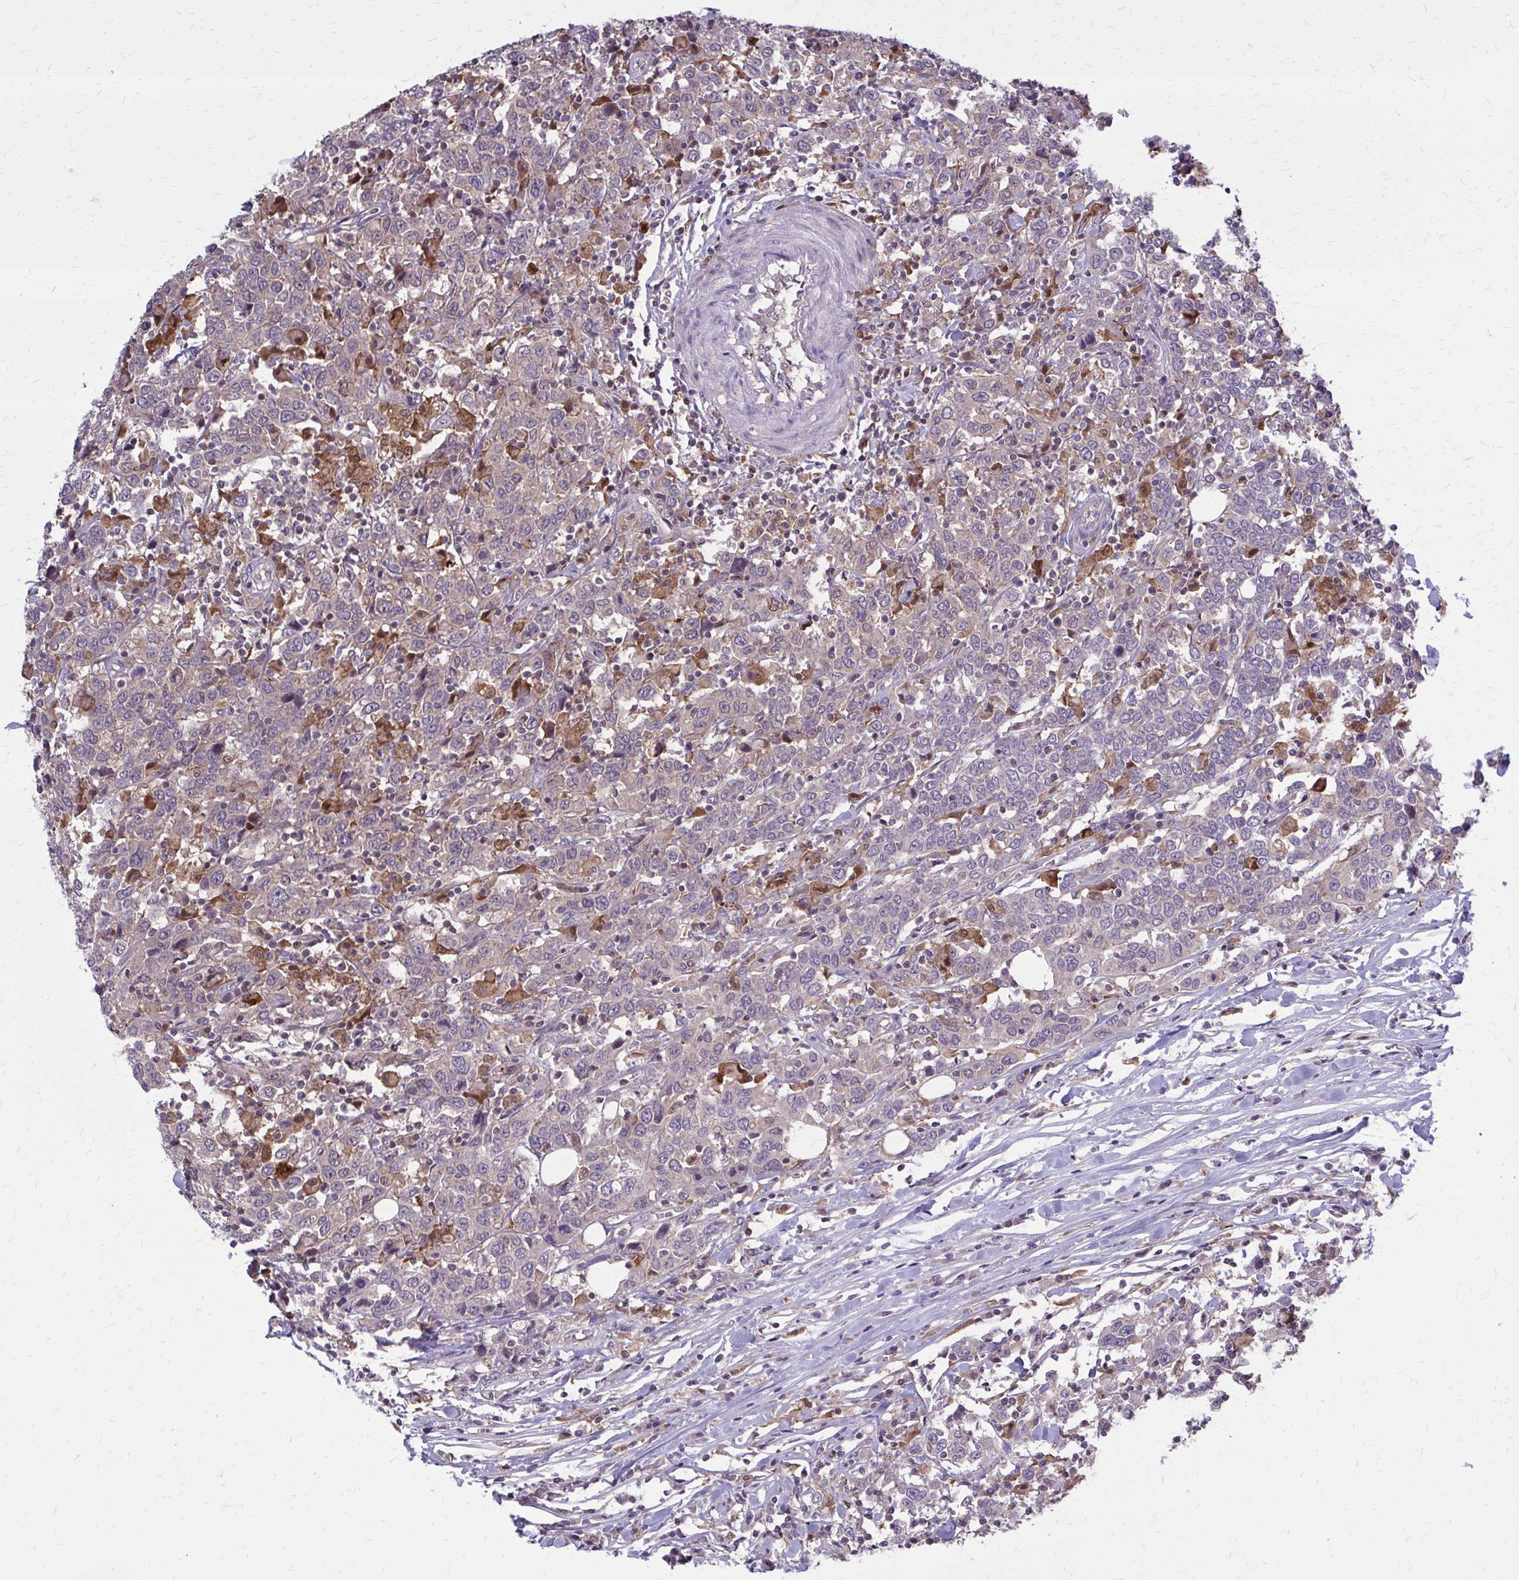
{"staining": {"intensity": "negative", "quantity": "none", "location": "none"}, "tissue": "urothelial cancer", "cell_type": "Tumor cells", "image_type": "cancer", "snomed": [{"axis": "morphology", "description": "Urothelial carcinoma, High grade"}, {"axis": "topography", "description": "Urinary bladder"}], "caption": "High power microscopy photomicrograph of an IHC photomicrograph of urothelial carcinoma (high-grade), revealing no significant positivity in tumor cells.", "gene": "DBI", "patient": {"sex": "male", "age": 61}}